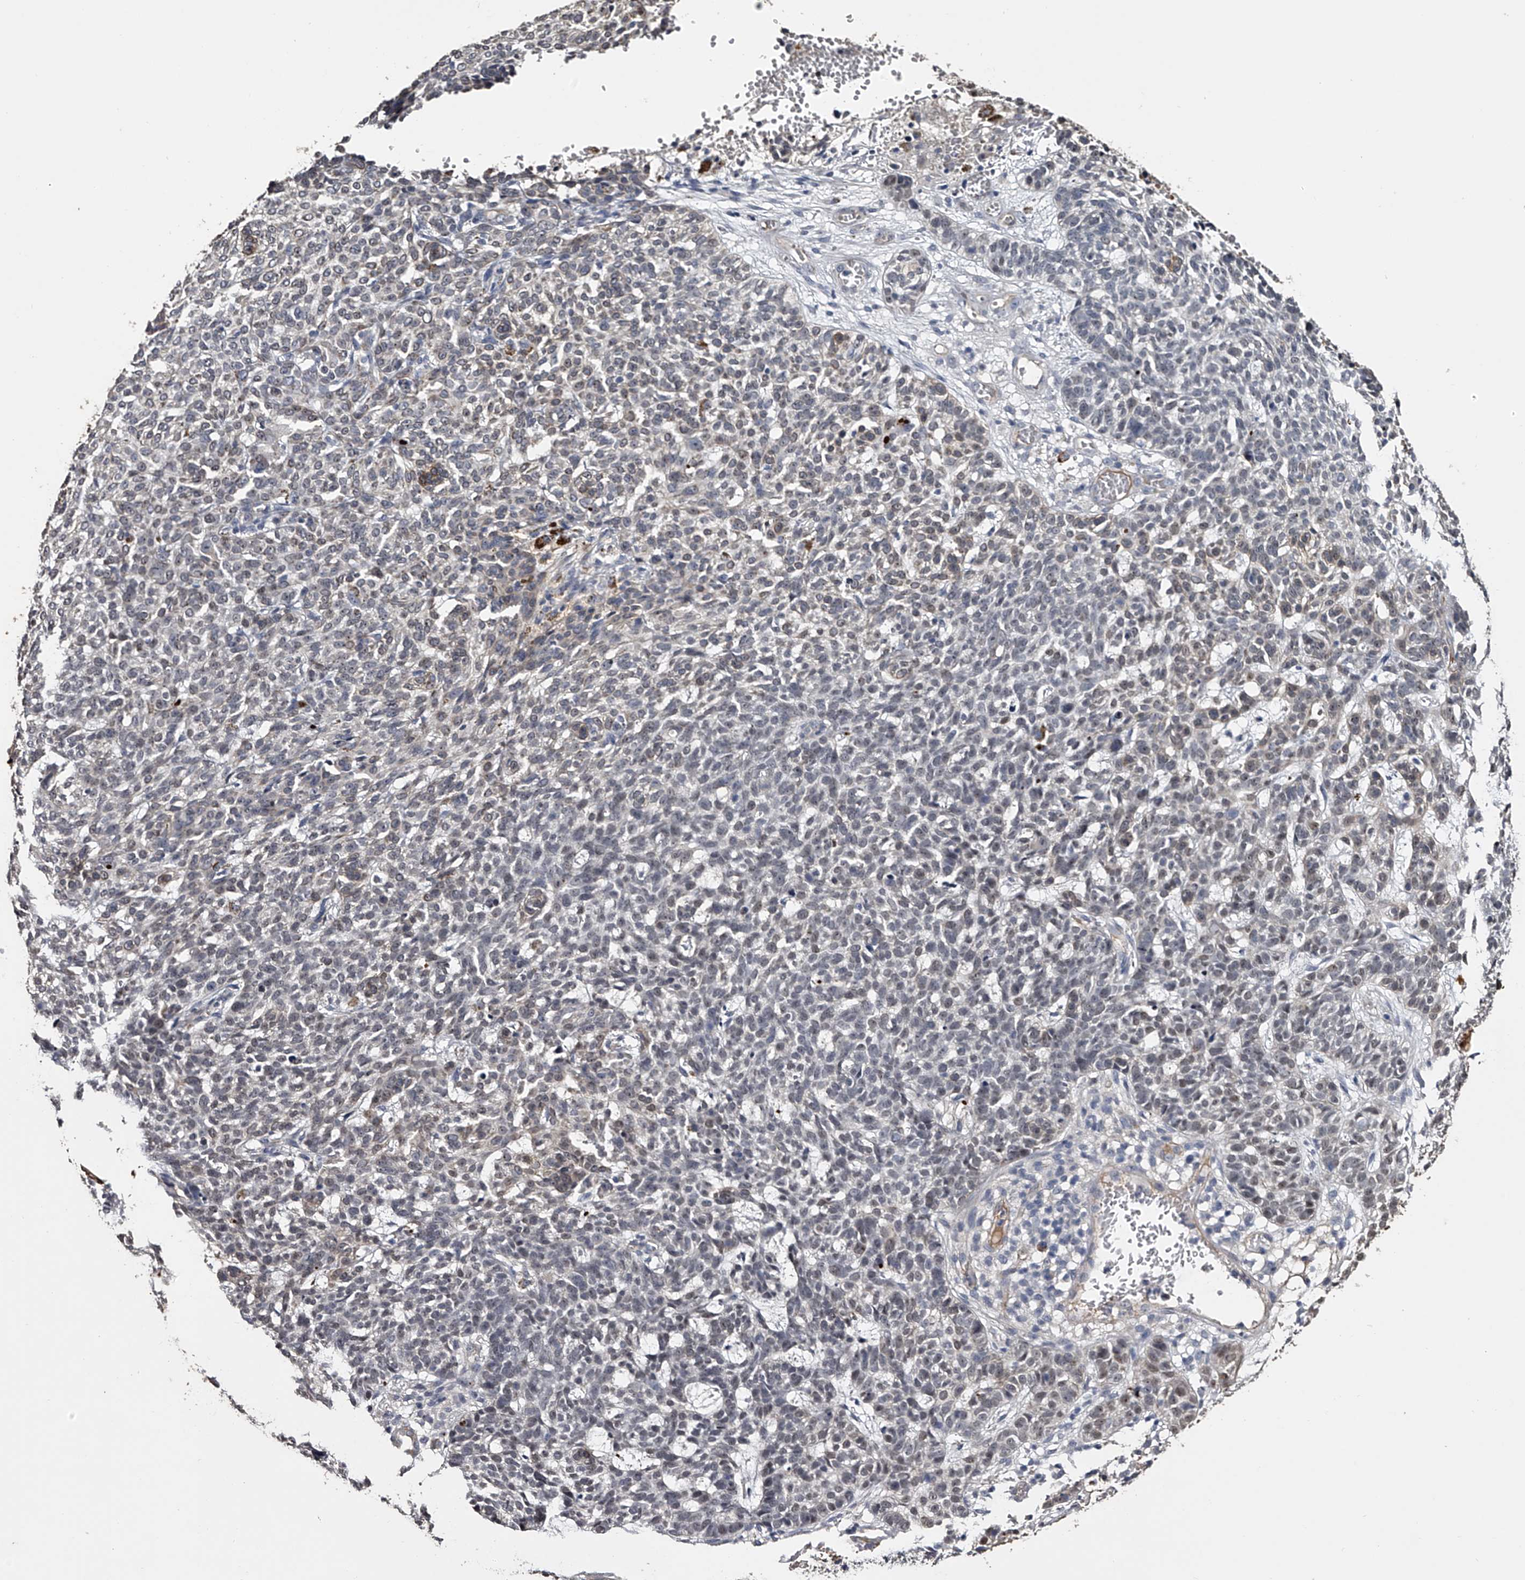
{"staining": {"intensity": "weak", "quantity": "25%-75%", "location": "nuclear"}, "tissue": "skin cancer", "cell_type": "Tumor cells", "image_type": "cancer", "snomed": [{"axis": "morphology", "description": "Basal cell carcinoma"}, {"axis": "topography", "description": "Skin"}], "caption": "Immunohistochemical staining of basal cell carcinoma (skin) reveals low levels of weak nuclear protein expression in approximately 25%-75% of tumor cells. (DAB (3,3'-diaminobenzidine) IHC with brightfield microscopy, high magnification).", "gene": "MDN1", "patient": {"sex": "male", "age": 85}}